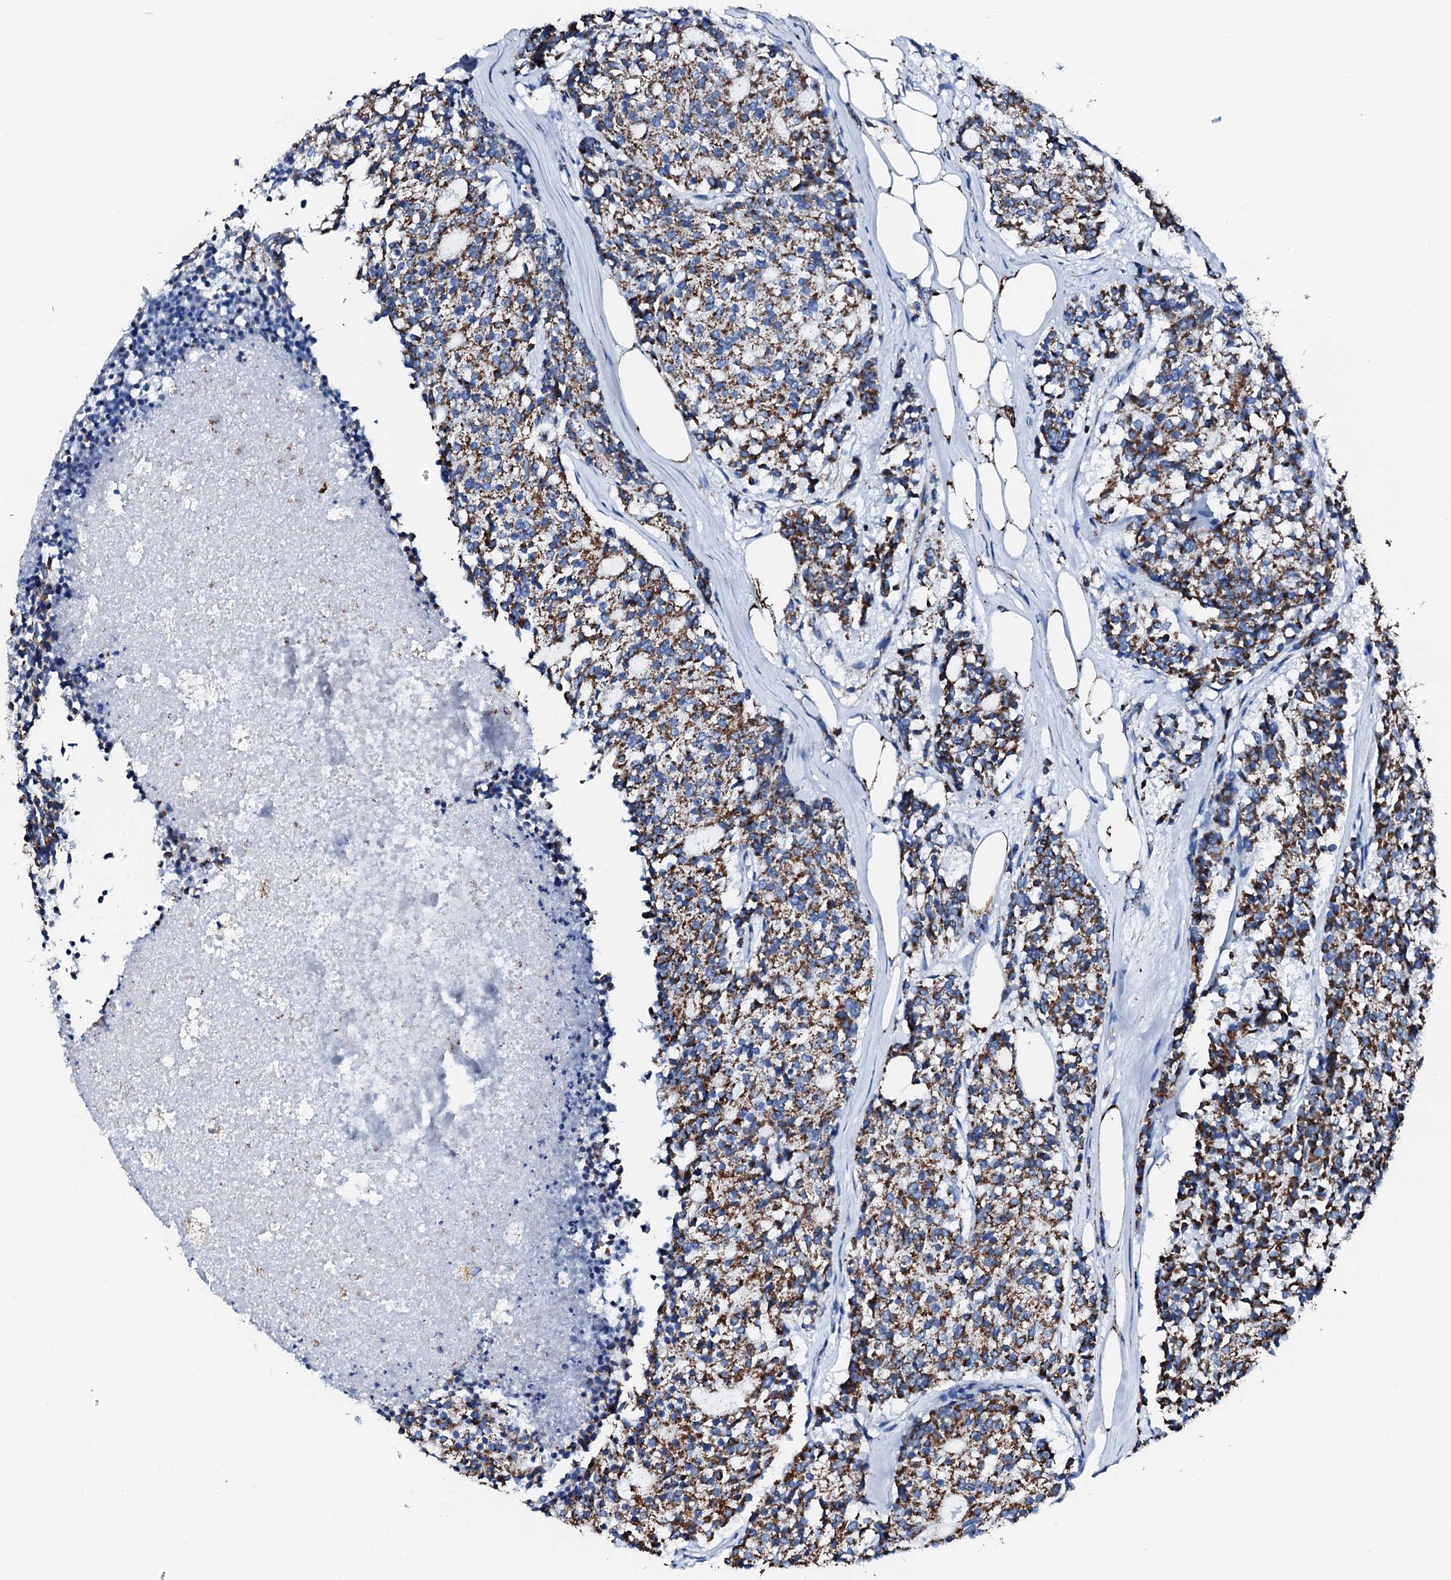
{"staining": {"intensity": "moderate", "quantity": "25%-75%", "location": "cytoplasmic/membranous"}, "tissue": "carcinoid", "cell_type": "Tumor cells", "image_type": "cancer", "snomed": [{"axis": "morphology", "description": "Carcinoid, malignant, NOS"}, {"axis": "topography", "description": "Pancreas"}], "caption": "Brown immunohistochemical staining in malignant carcinoid displays moderate cytoplasmic/membranous positivity in about 25%-75% of tumor cells.", "gene": "HADH", "patient": {"sex": "female", "age": 54}}